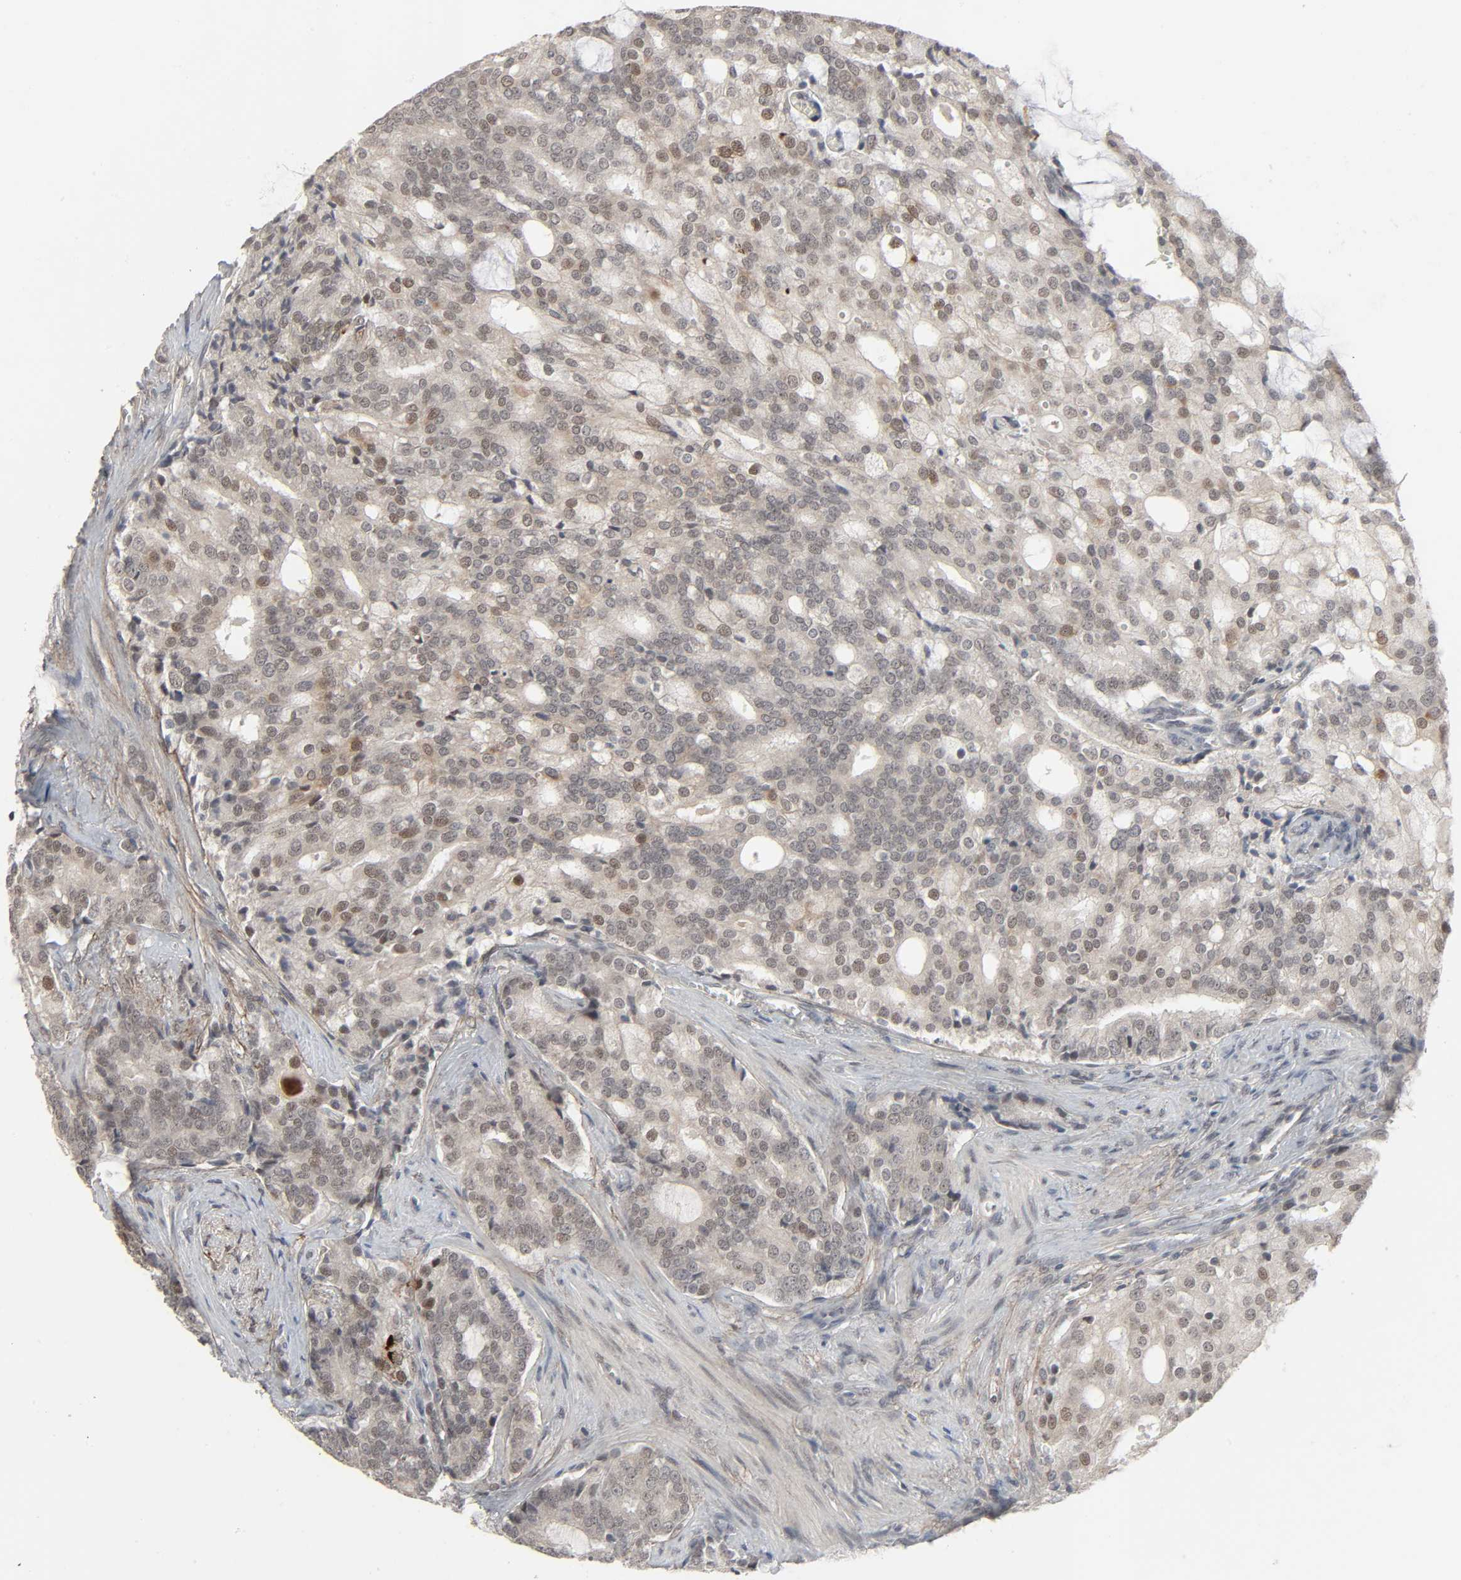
{"staining": {"intensity": "weak", "quantity": "25%-75%", "location": "cytoplasmic/membranous"}, "tissue": "prostate cancer", "cell_type": "Tumor cells", "image_type": "cancer", "snomed": [{"axis": "morphology", "description": "Adenocarcinoma, Low grade"}, {"axis": "topography", "description": "Prostate"}], "caption": "Immunohistochemical staining of human prostate low-grade adenocarcinoma demonstrates low levels of weak cytoplasmic/membranous protein expression in about 25%-75% of tumor cells. Nuclei are stained in blue.", "gene": "ZNF222", "patient": {"sex": "male", "age": 58}}